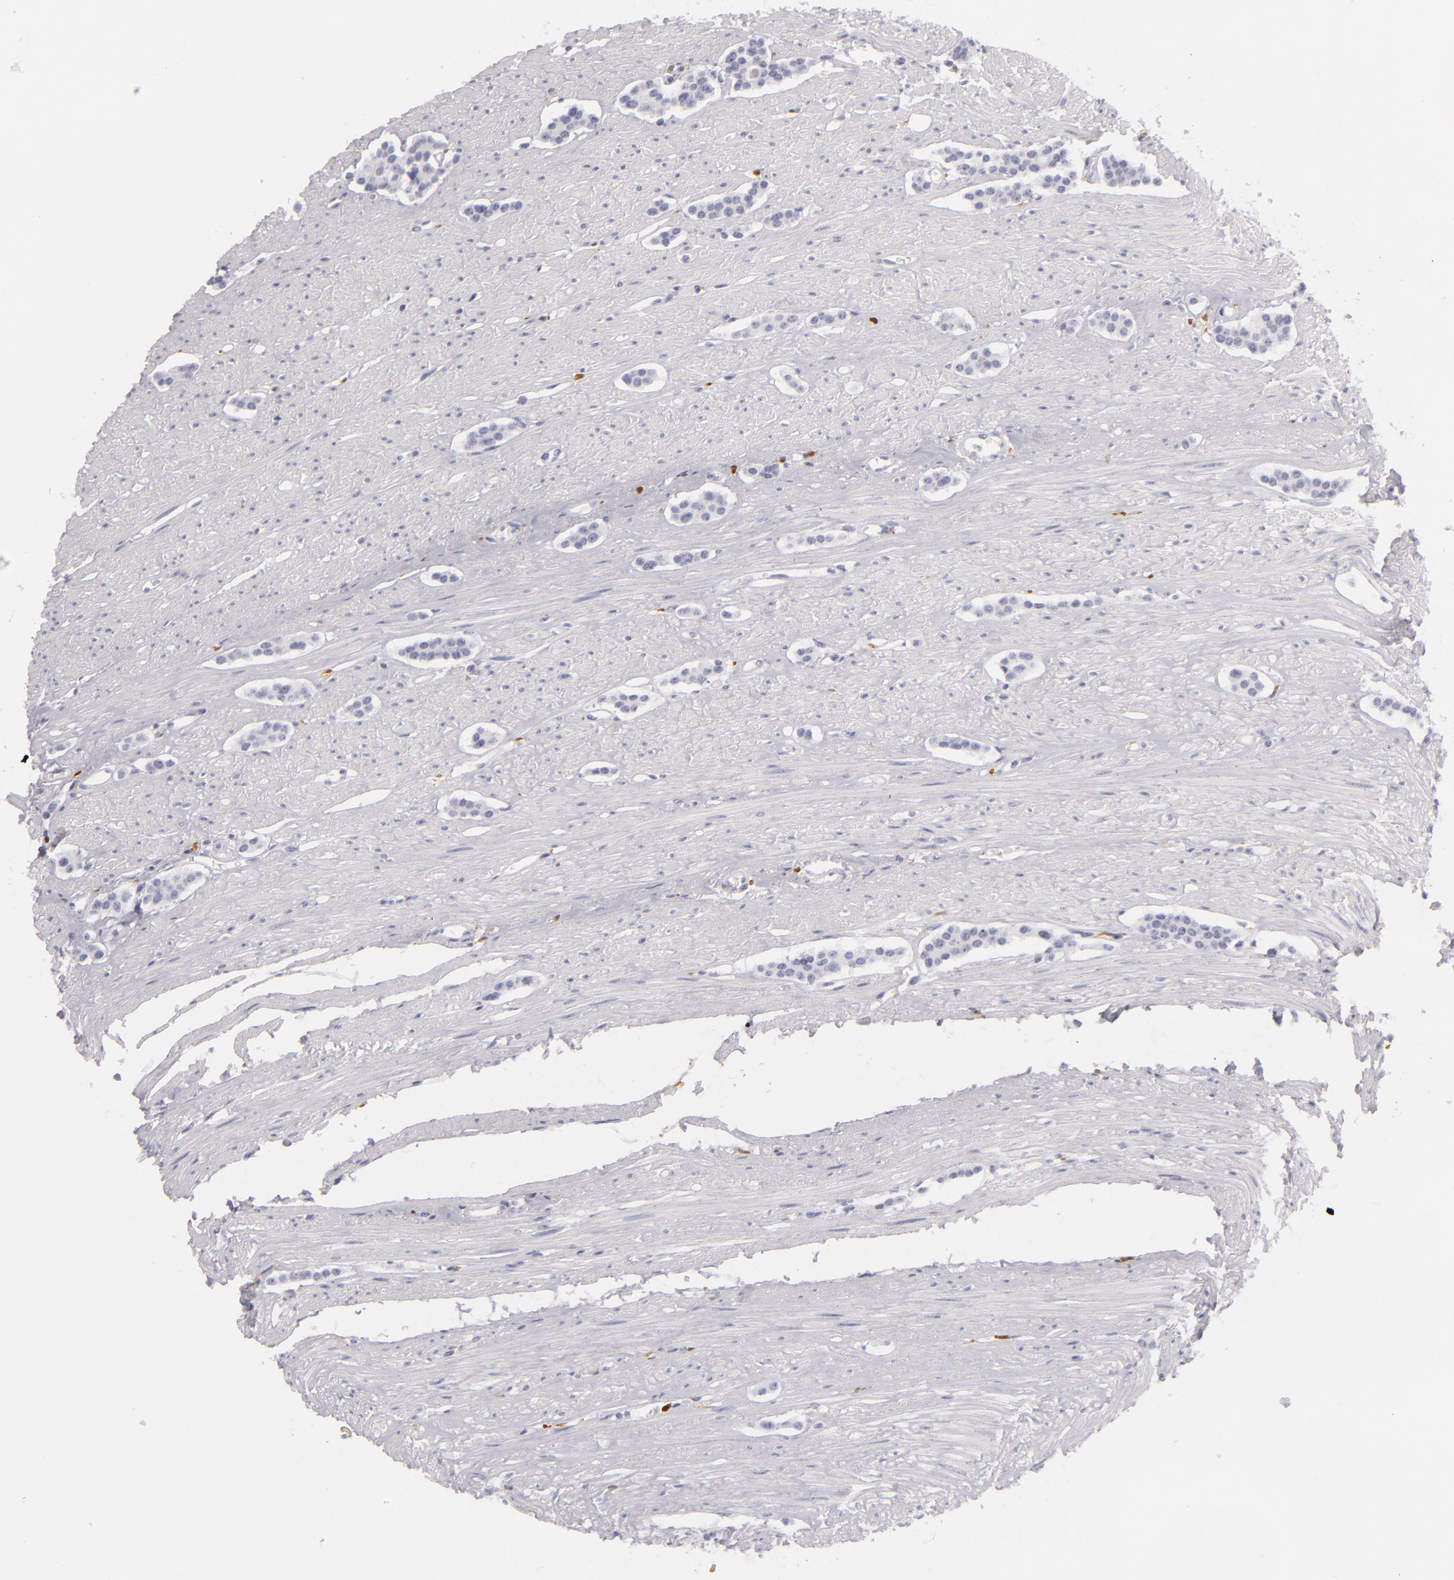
{"staining": {"intensity": "negative", "quantity": "none", "location": "none"}, "tissue": "carcinoid", "cell_type": "Tumor cells", "image_type": "cancer", "snomed": [{"axis": "morphology", "description": "Carcinoid, malignant, NOS"}, {"axis": "topography", "description": "Small intestine"}], "caption": "Image shows no significant protein staining in tumor cells of carcinoid (malignant).", "gene": "F13A1", "patient": {"sex": "male", "age": 60}}